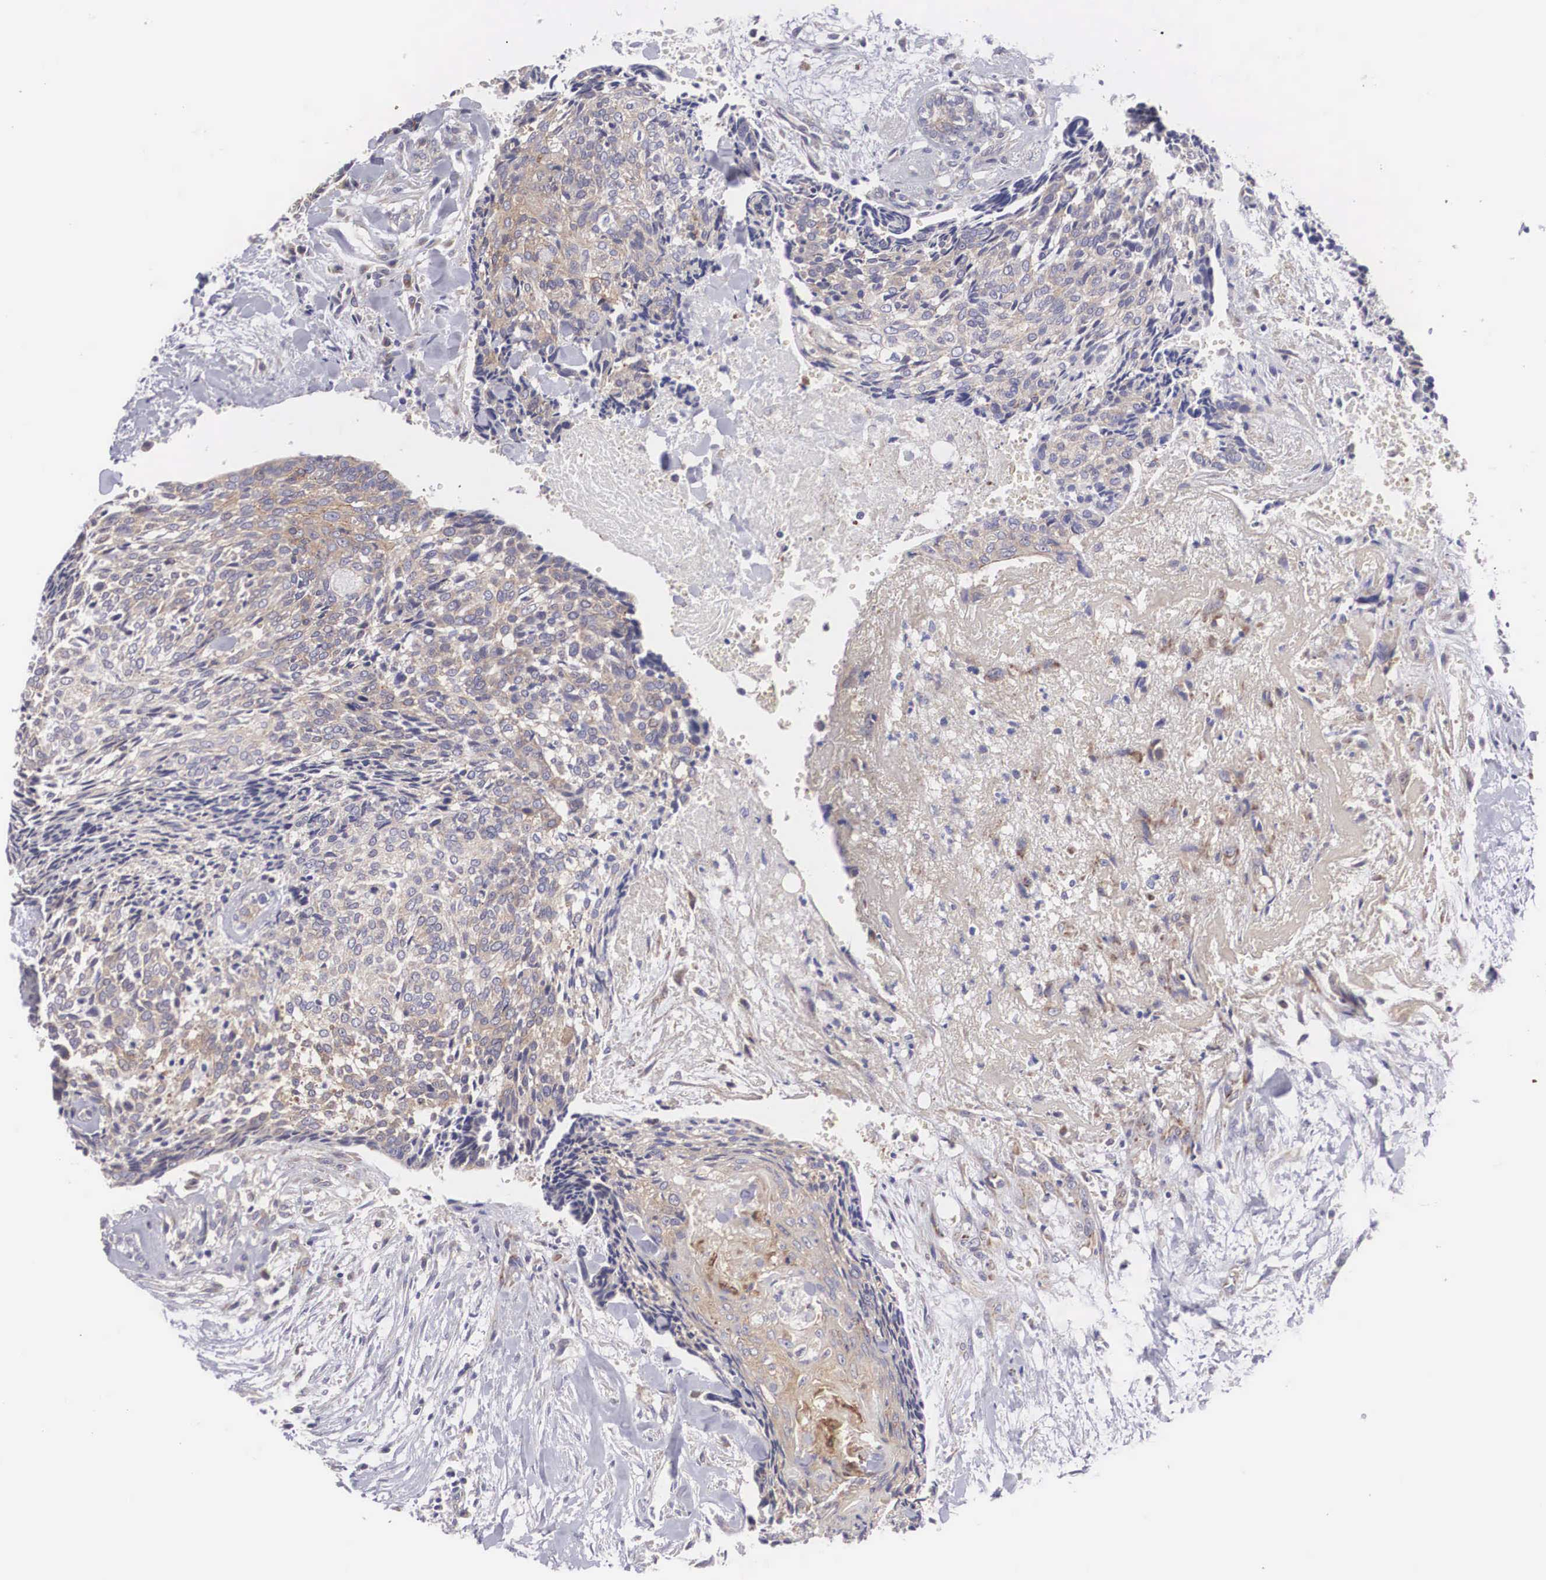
{"staining": {"intensity": "weak", "quantity": "25%-75%", "location": "cytoplasmic/membranous"}, "tissue": "head and neck cancer", "cell_type": "Tumor cells", "image_type": "cancer", "snomed": [{"axis": "morphology", "description": "Squamous cell carcinoma, NOS"}, {"axis": "topography", "description": "Salivary gland"}, {"axis": "topography", "description": "Head-Neck"}], "caption": "Protein expression analysis of head and neck cancer demonstrates weak cytoplasmic/membranous positivity in approximately 25%-75% of tumor cells.", "gene": "TXLNG", "patient": {"sex": "male", "age": 70}}